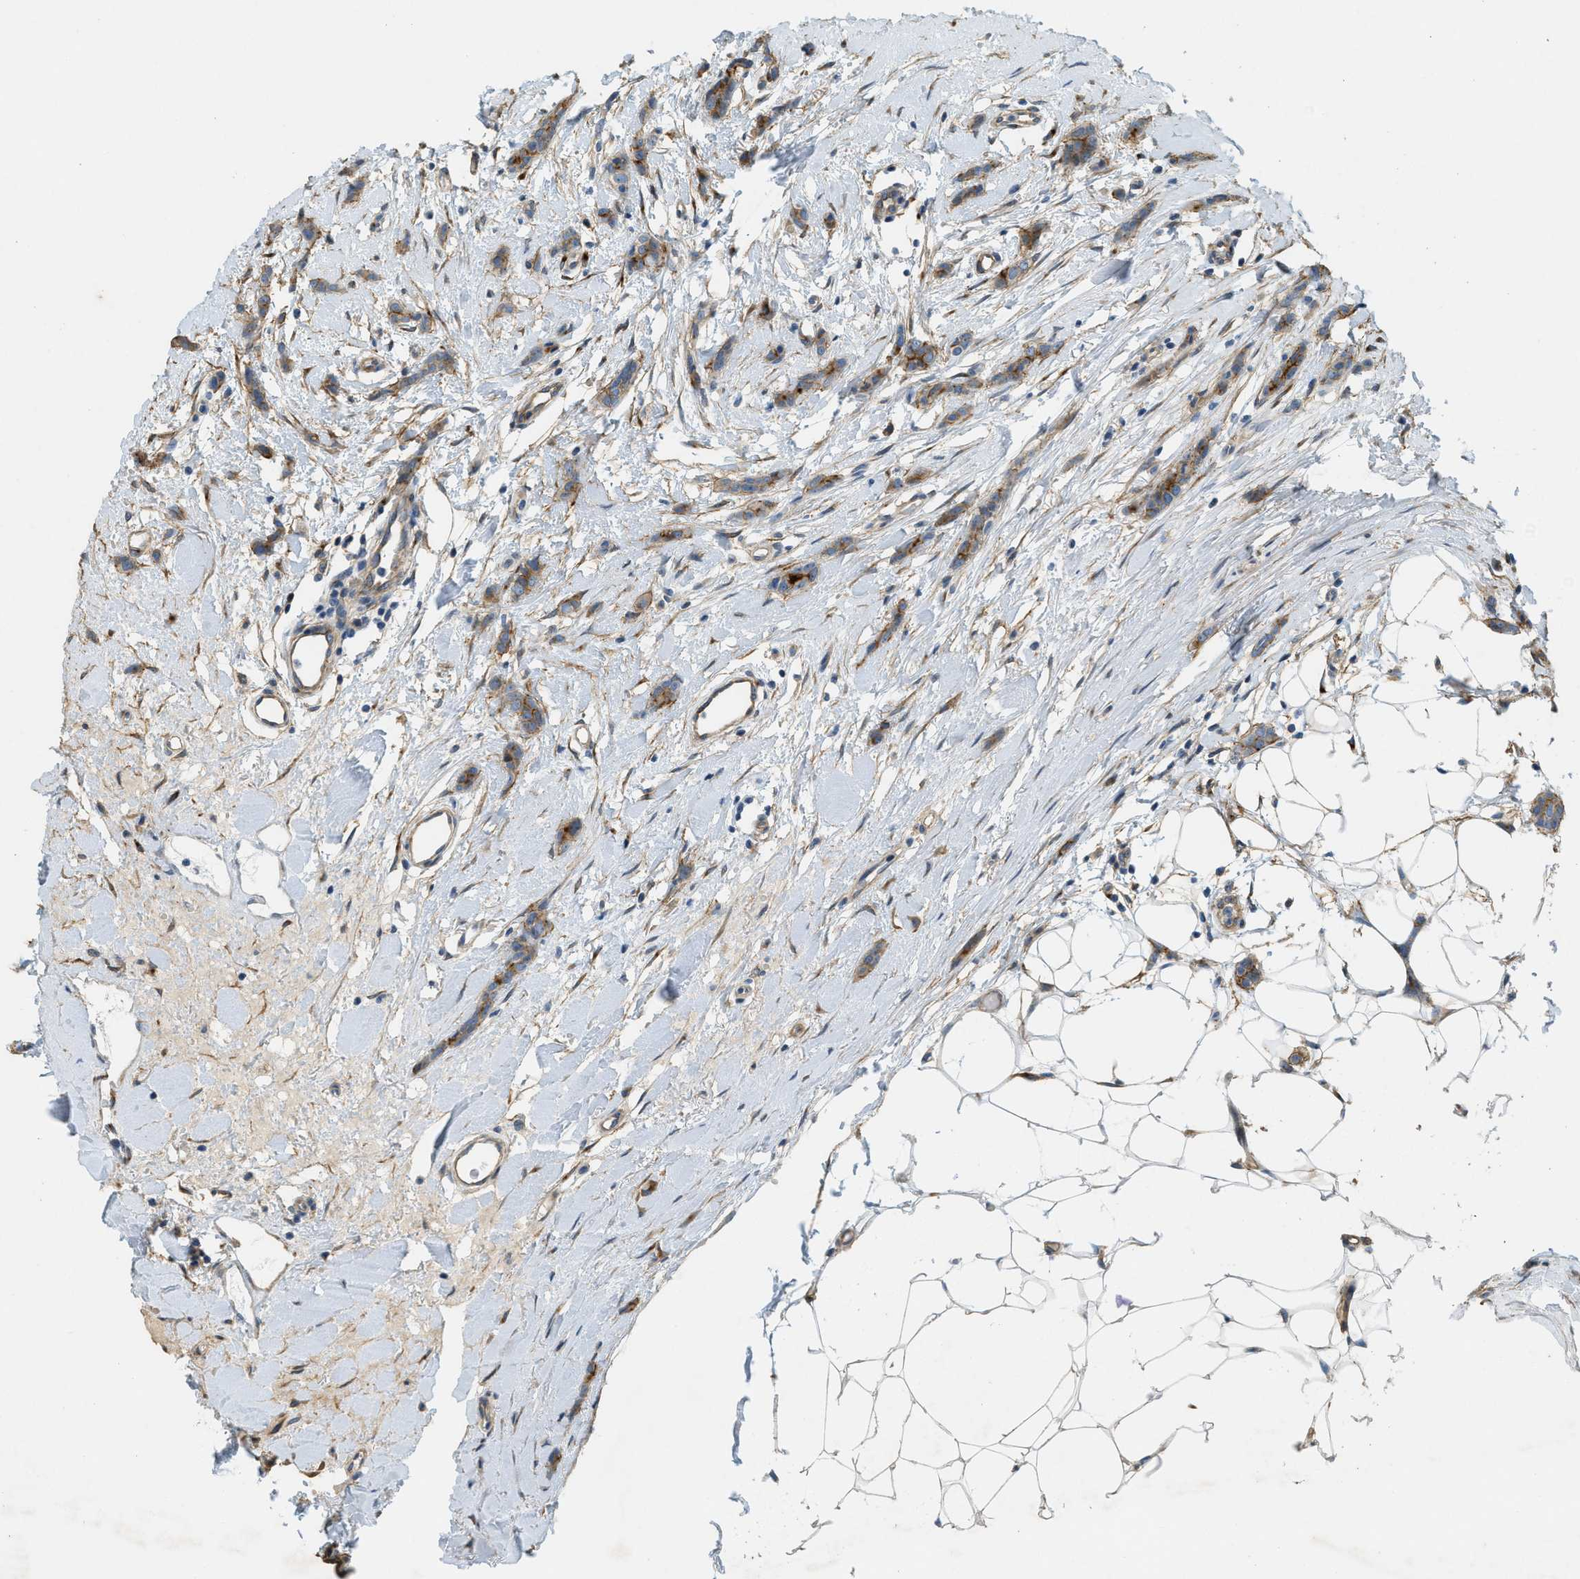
{"staining": {"intensity": "moderate", "quantity": ">75%", "location": "cytoplasmic/membranous"}, "tissue": "breast cancer", "cell_type": "Tumor cells", "image_type": "cancer", "snomed": [{"axis": "morphology", "description": "Lobular carcinoma"}, {"axis": "topography", "description": "Skin"}, {"axis": "topography", "description": "Breast"}], "caption": "This is an image of immunohistochemistry (IHC) staining of lobular carcinoma (breast), which shows moderate positivity in the cytoplasmic/membranous of tumor cells.", "gene": "ADCY5", "patient": {"sex": "female", "age": 46}}